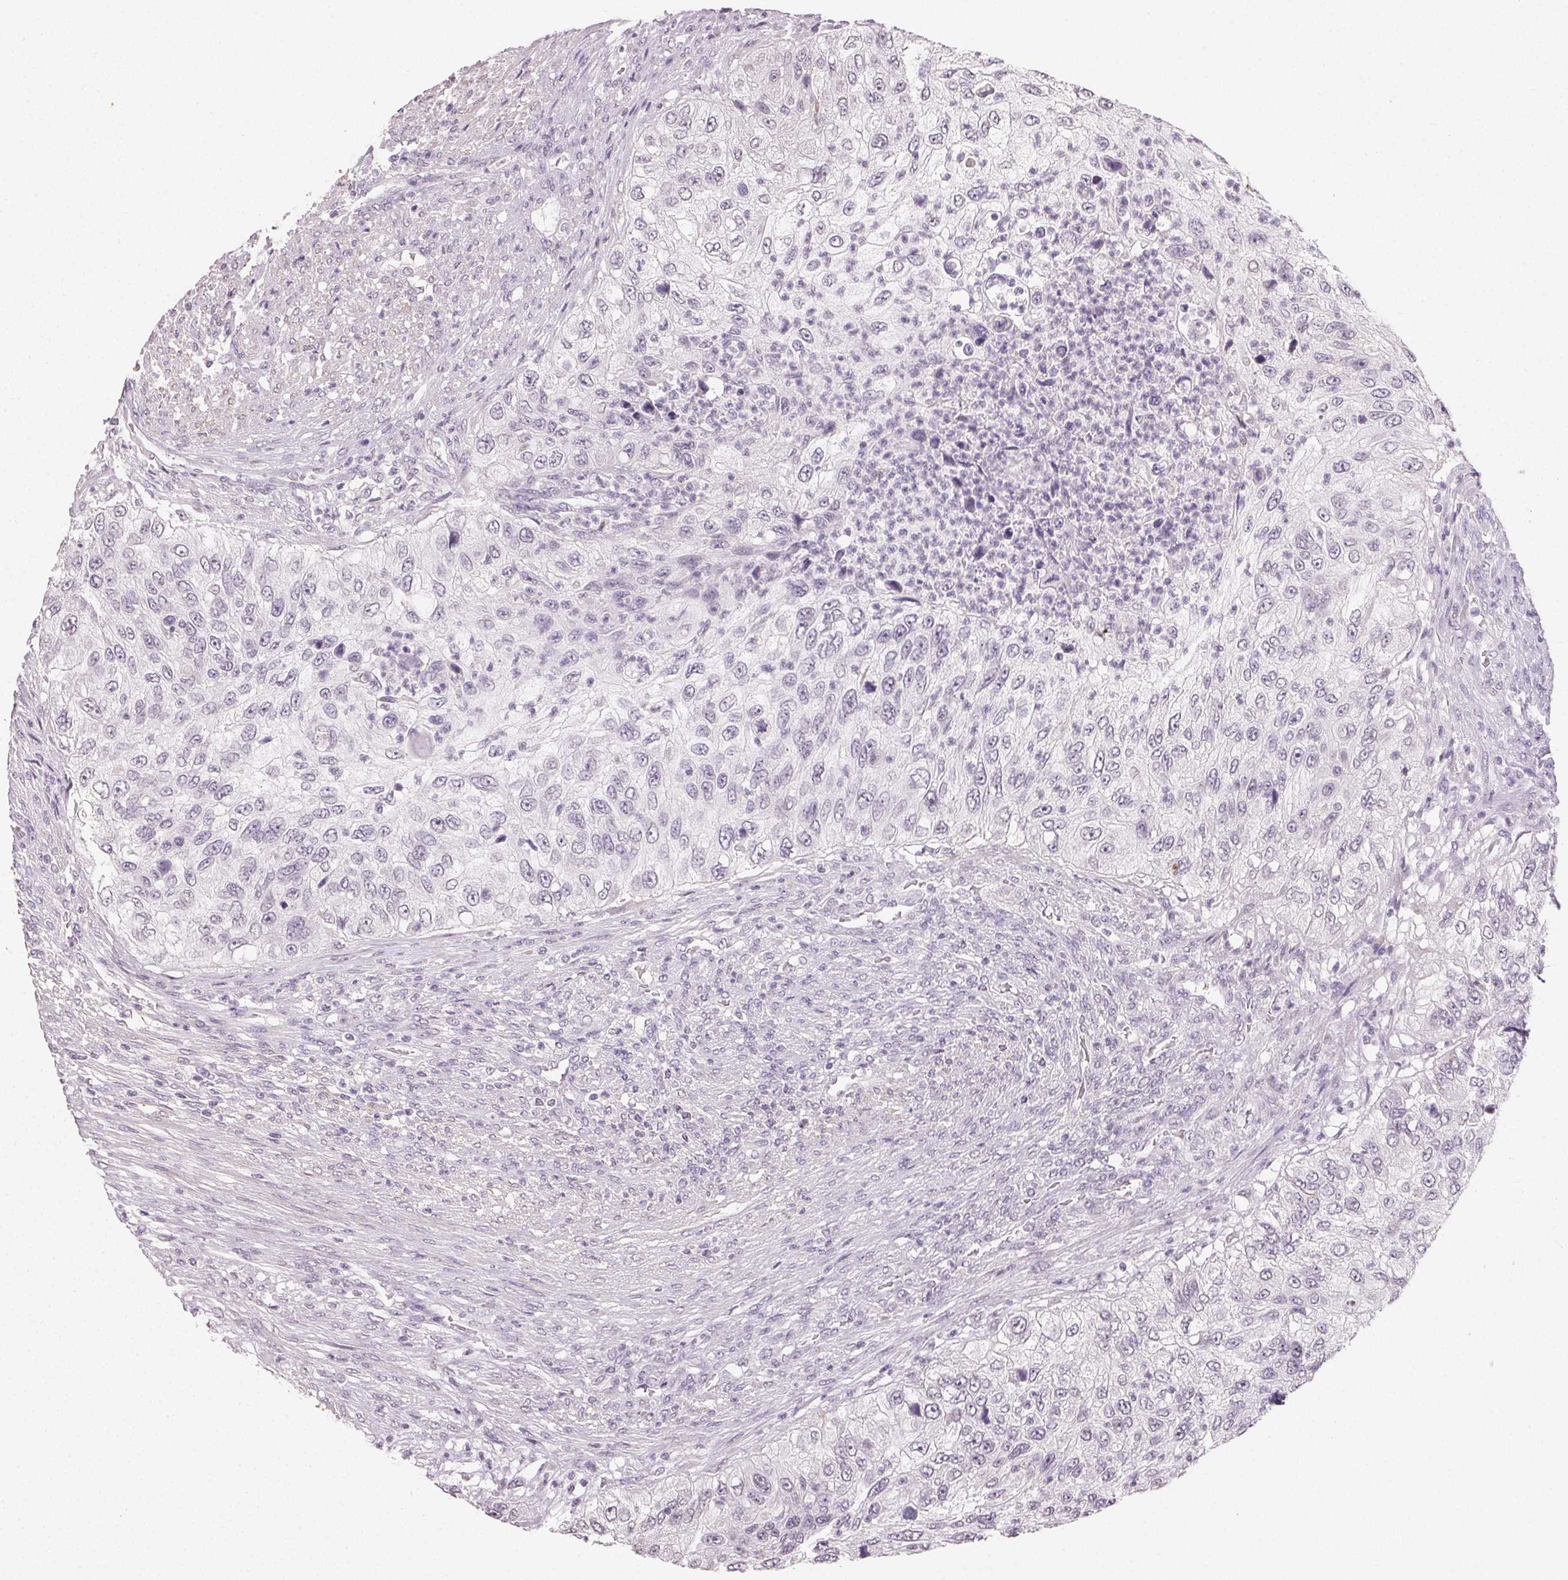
{"staining": {"intensity": "negative", "quantity": "none", "location": "none"}, "tissue": "urothelial cancer", "cell_type": "Tumor cells", "image_type": "cancer", "snomed": [{"axis": "morphology", "description": "Urothelial carcinoma, High grade"}, {"axis": "topography", "description": "Urinary bladder"}], "caption": "There is no significant staining in tumor cells of urothelial cancer. The staining was performed using DAB (3,3'-diaminobenzidine) to visualize the protein expression in brown, while the nuclei were stained in blue with hematoxylin (Magnification: 20x).", "gene": "TMEM174", "patient": {"sex": "female", "age": 60}}